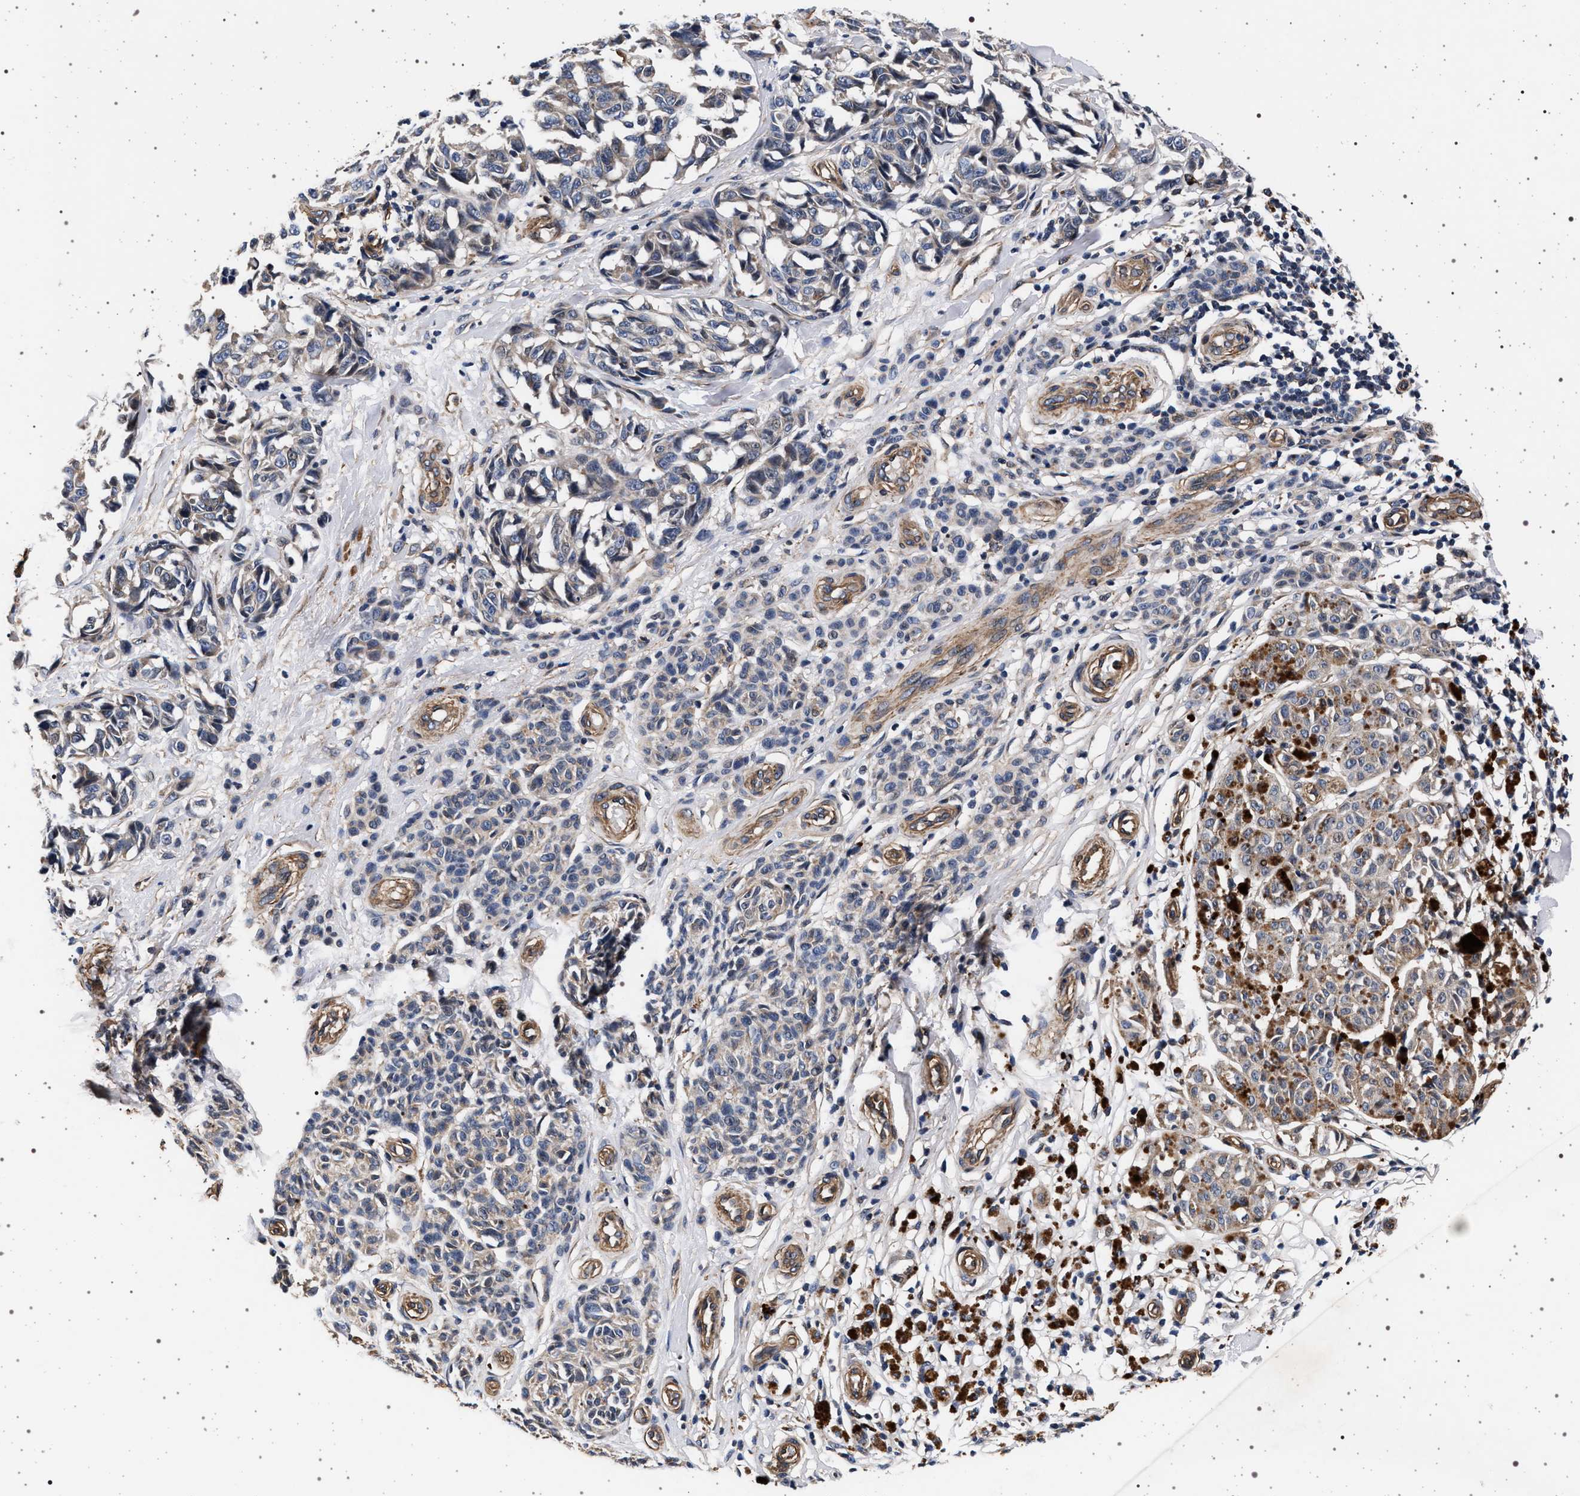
{"staining": {"intensity": "weak", "quantity": "<25%", "location": "cytoplasmic/membranous"}, "tissue": "melanoma", "cell_type": "Tumor cells", "image_type": "cancer", "snomed": [{"axis": "morphology", "description": "Malignant melanoma, NOS"}, {"axis": "topography", "description": "Skin"}], "caption": "Tumor cells are negative for protein expression in human melanoma.", "gene": "KCNK6", "patient": {"sex": "female", "age": 64}}